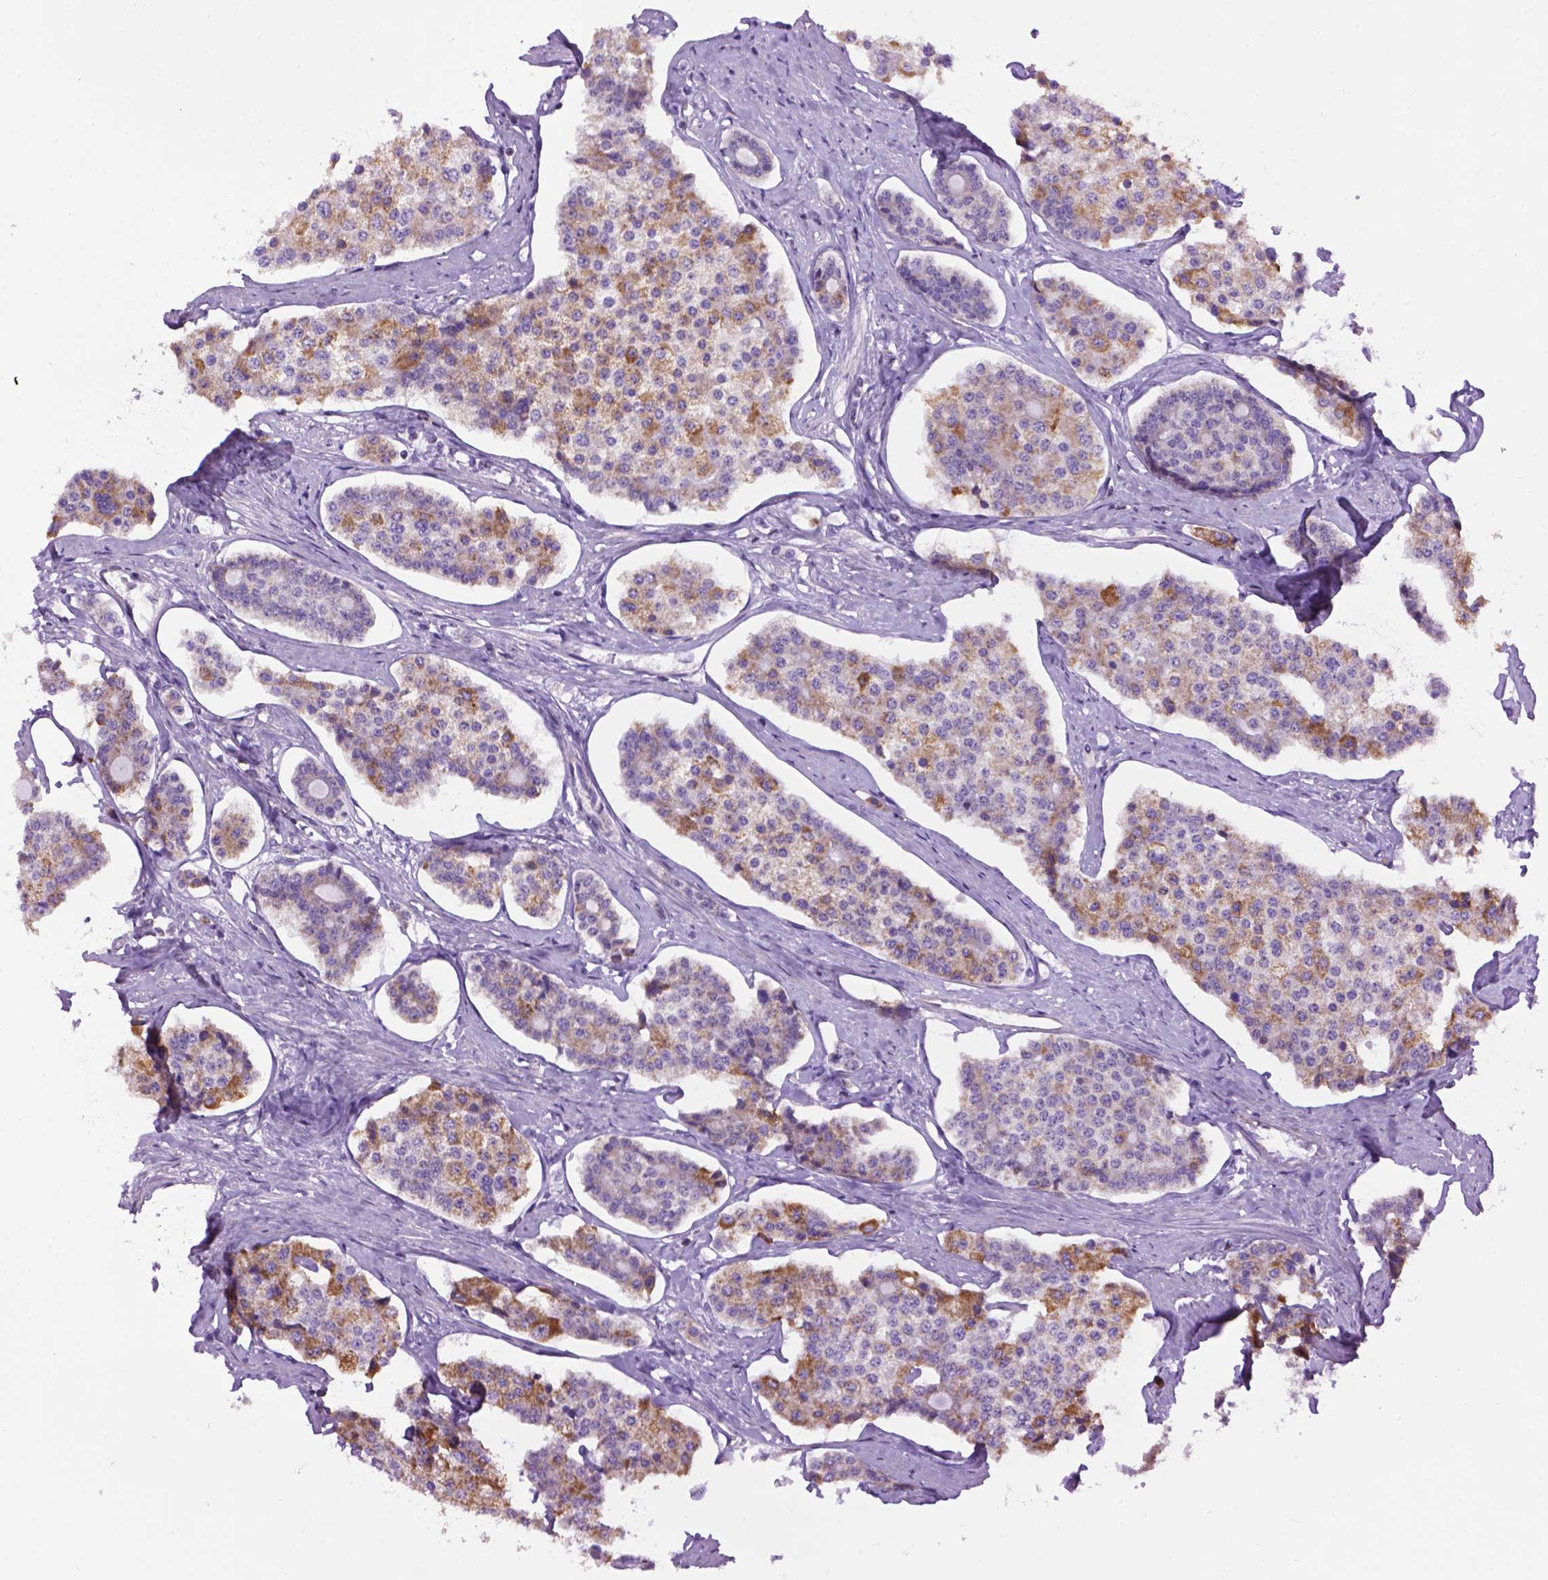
{"staining": {"intensity": "moderate", "quantity": "<25%", "location": "cytoplasmic/membranous"}, "tissue": "carcinoid", "cell_type": "Tumor cells", "image_type": "cancer", "snomed": [{"axis": "morphology", "description": "Carcinoid, malignant, NOS"}, {"axis": "topography", "description": "Small intestine"}], "caption": "Immunohistochemistry (DAB) staining of carcinoid reveals moderate cytoplasmic/membranous protein expression in approximately <25% of tumor cells.", "gene": "PYCR3", "patient": {"sex": "female", "age": 65}}